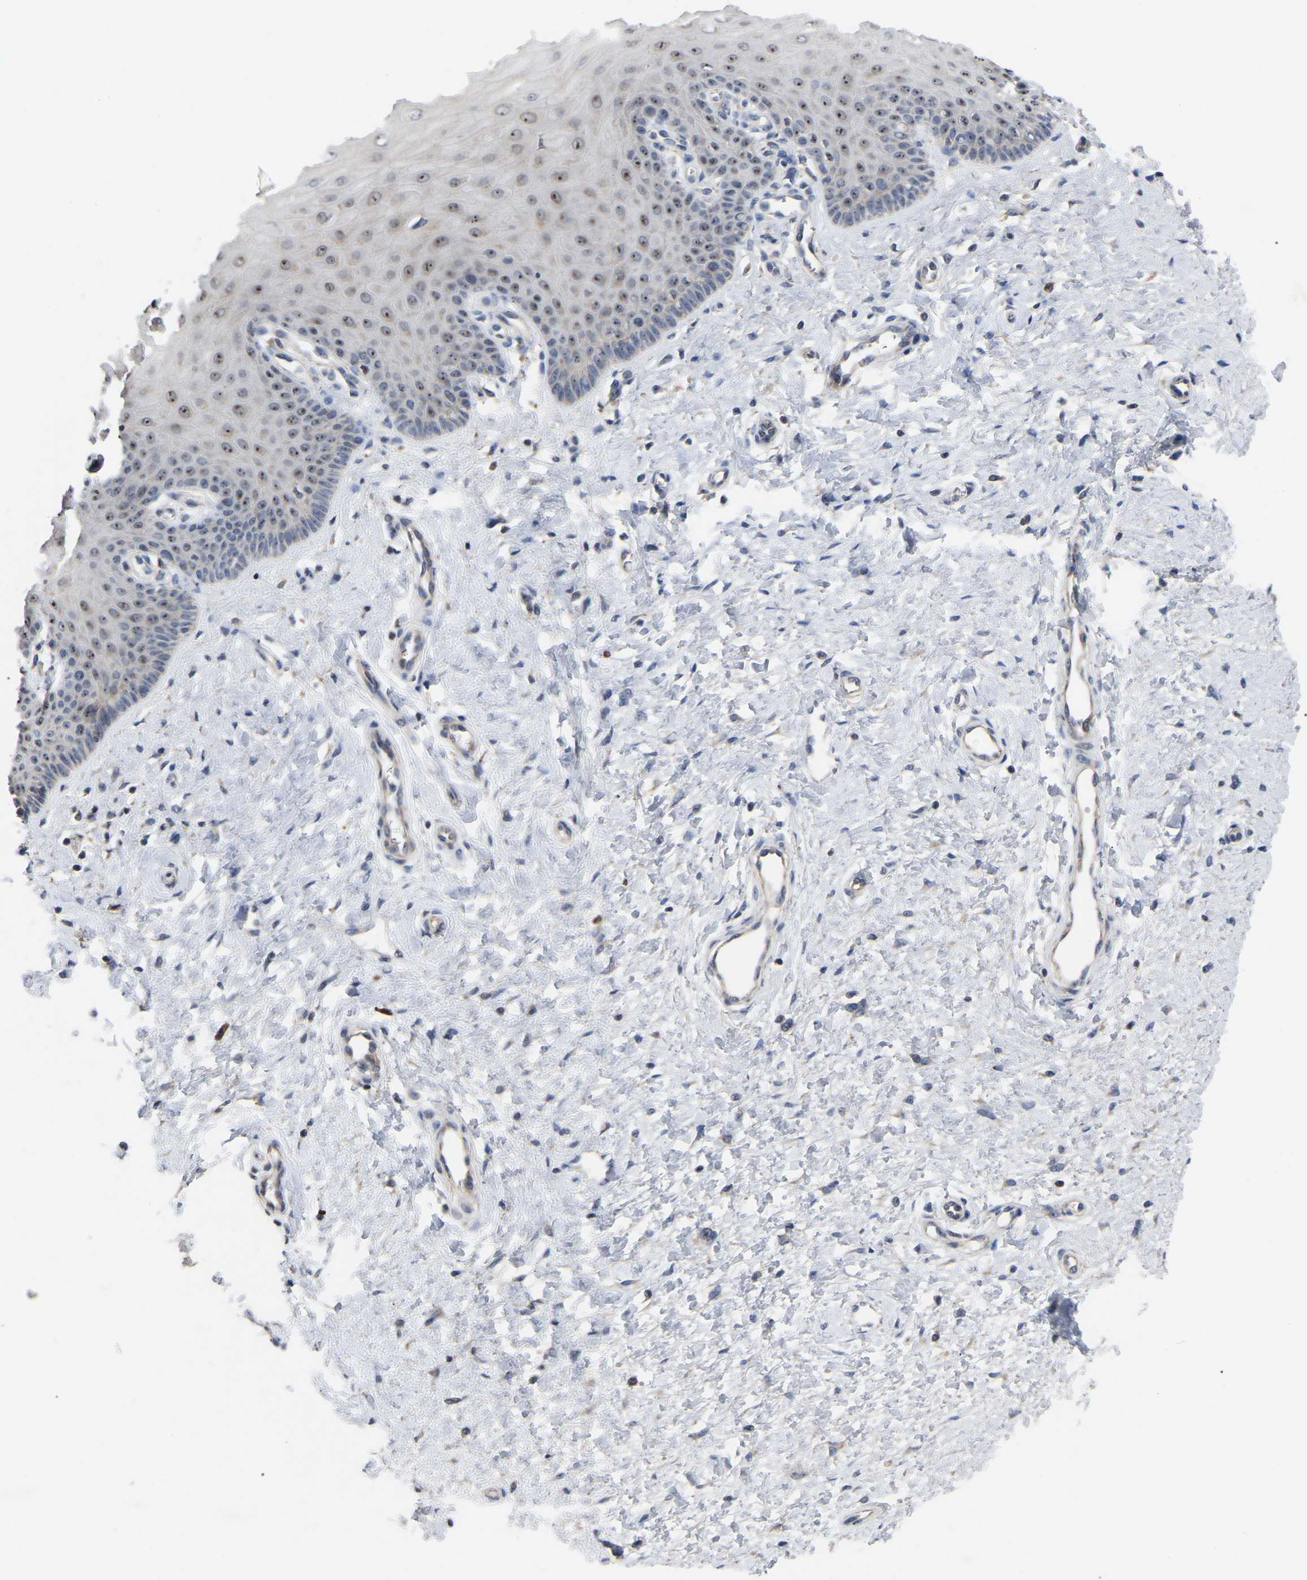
{"staining": {"intensity": "moderate", "quantity": "25%-75%", "location": "nuclear"}, "tissue": "cervix", "cell_type": "Squamous epithelial cells", "image_type": "normal", "snomed": [{"axis": "morphology", "description": "Normal tissue, NOS"}, {"axis": "topography", "description": "Cervix"}], "caption": "Immunohistochemistry (IHC) of unremarkable human cervix reveals medium levels of moderate nuclear staining in approximately 25%-75% of squamous epithelial cells.", "gene": "NOP53", "patient": {"sex": "female", "age": 55}}